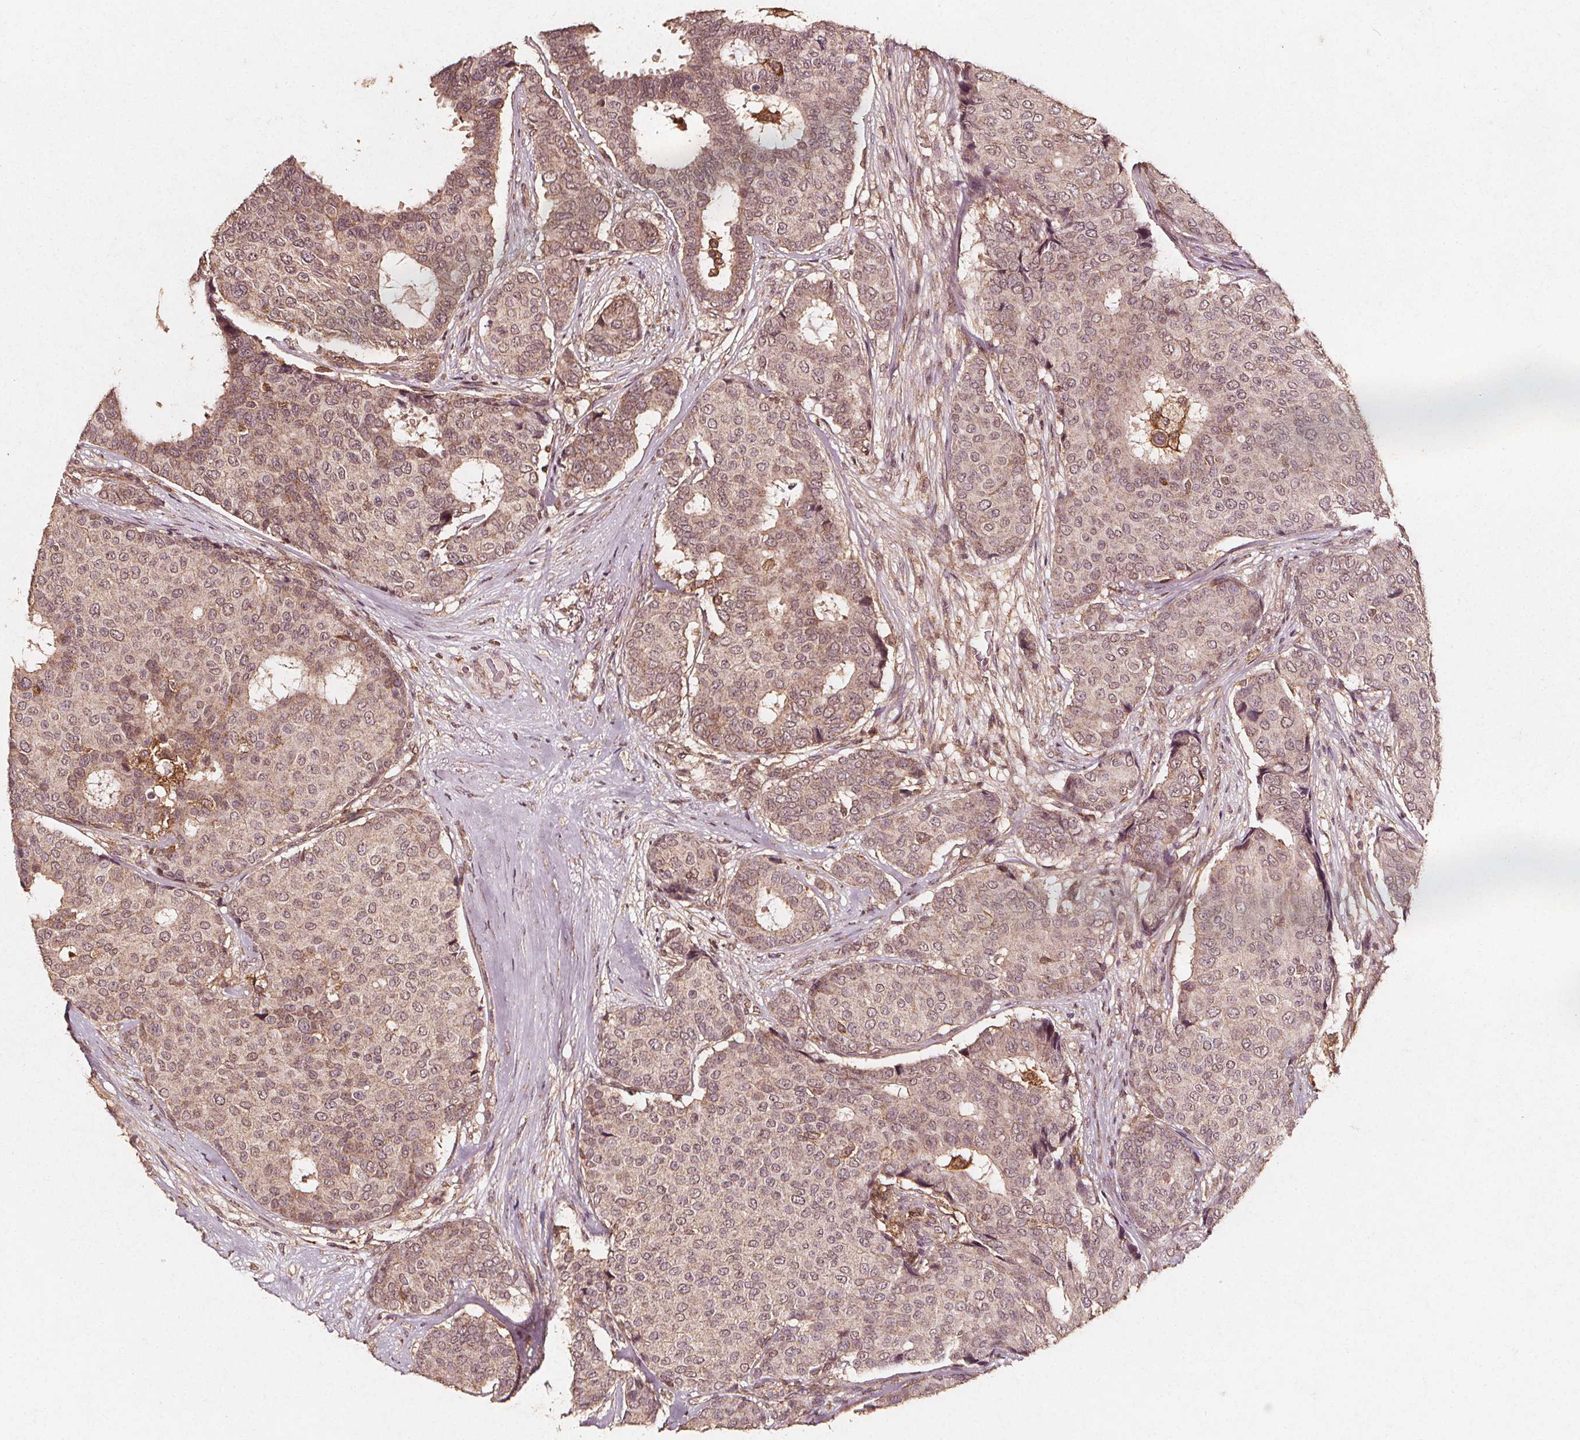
{"staining": {"intensity": "weak", "quantity": "25%-75%", "location": "cytoplasmic/membranous"}, "tissue": "breast cancer", "cell_type": "Tumor cells", "image_type": "cancer", "snomed": [{"axis": "morphology", "description": "Duct carcinoma"}, {"axis": "topography", "description": "Breast"}], "caption": "A photomicrograph showing weak cytoplasmic/membranous positivity in approximately 25%-75% of tumor cells in breast intraductal carcinoma, as visualized by brown immunohistochemical staining.", "gene": "ABCA1", "patient": {"sex": "female", "age": 75}}